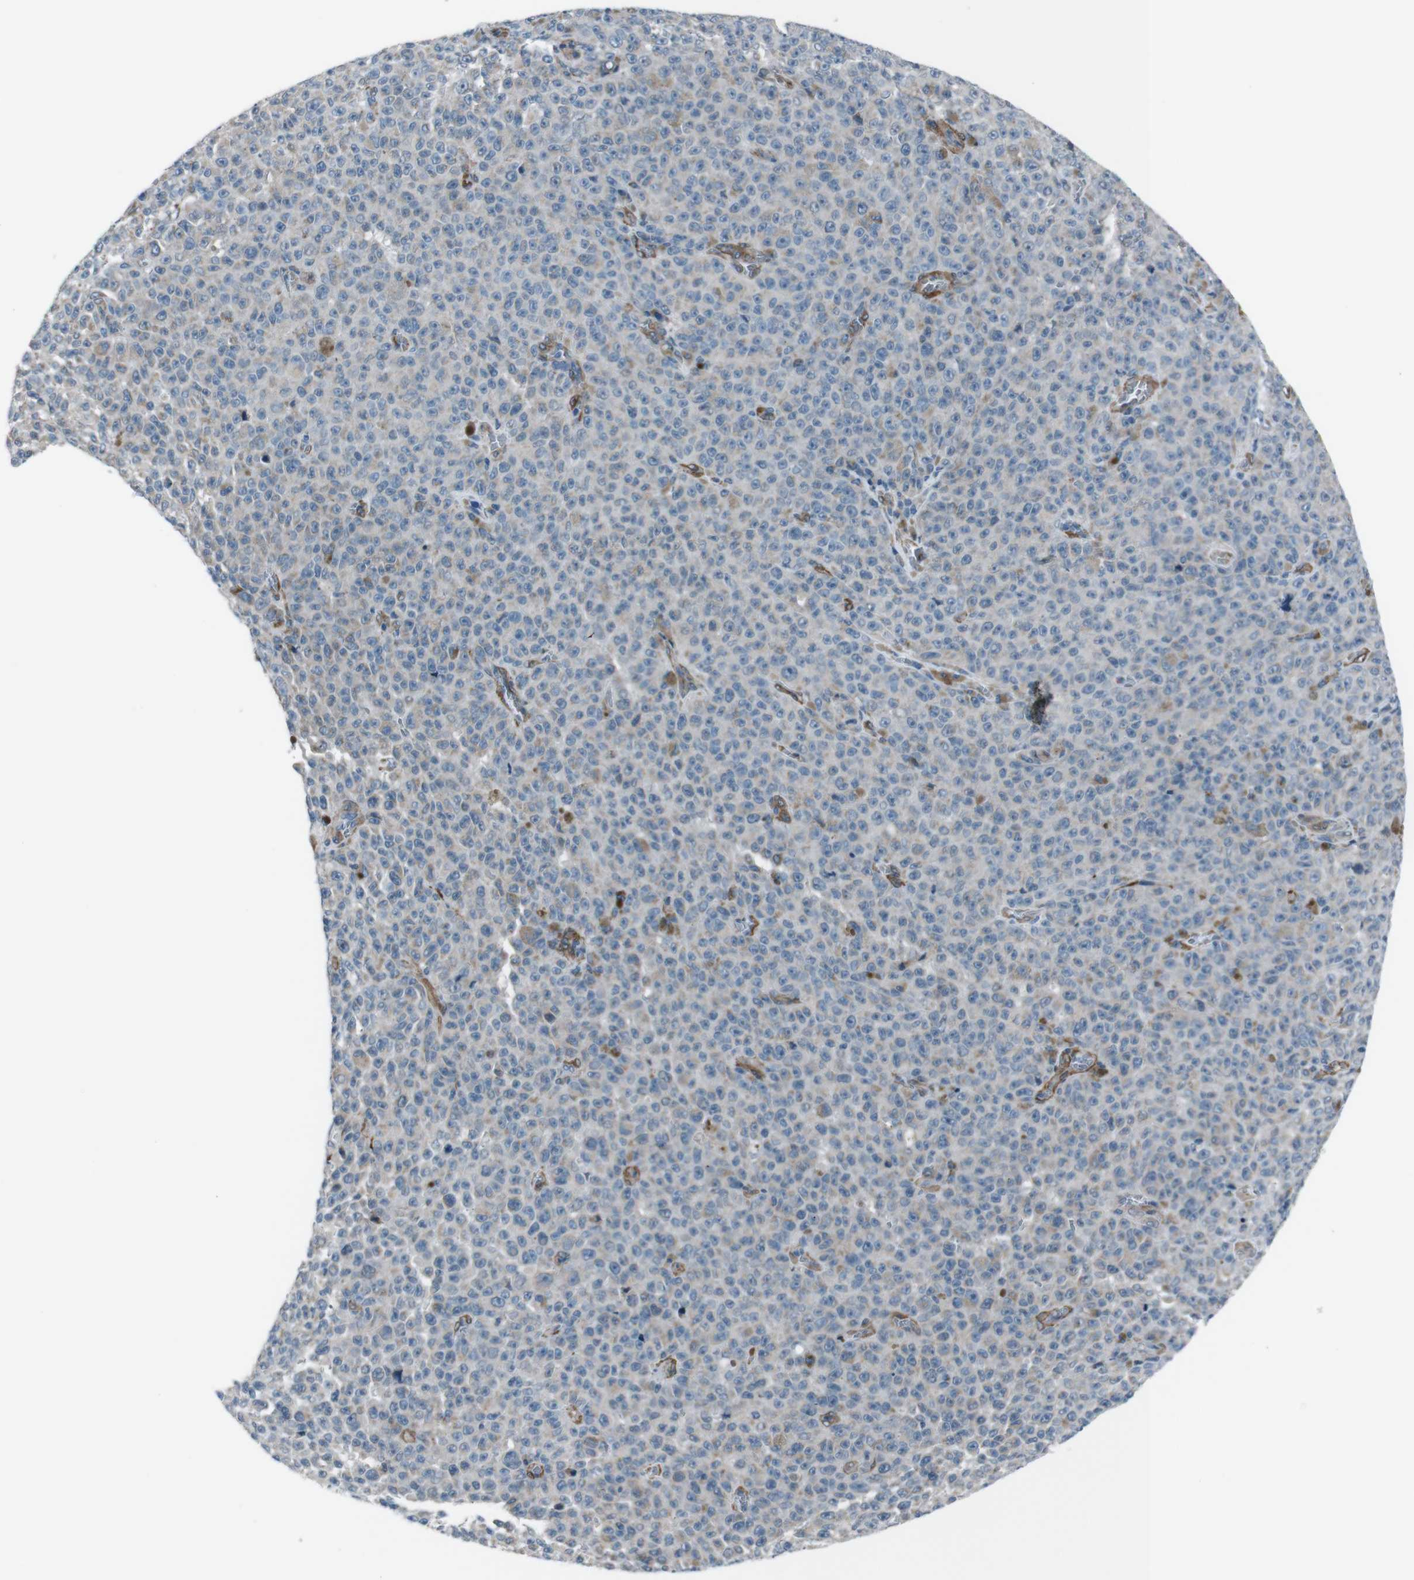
{"staining": {"intensity": "moderate", "quantity": "<25%", "location": "cytoplasmic/membranous"}, "tissue": "melanoma", "cell_type": "Tumor cells", "image_type": "cancer", "snomed": [{"axis": "morphology", "description": "Malignant melanoma, NOS"}, {"axis": "topography", "description": "Skin"}], "caption": "This image reveals immunohistochemistry staining of malignant melanoma, with low moderate cytoplasmic/membranous positivity in approximately <25% of tumor cells.", "gene": "PDLIM5", "patient": {"sex": "female", "age": 82}}